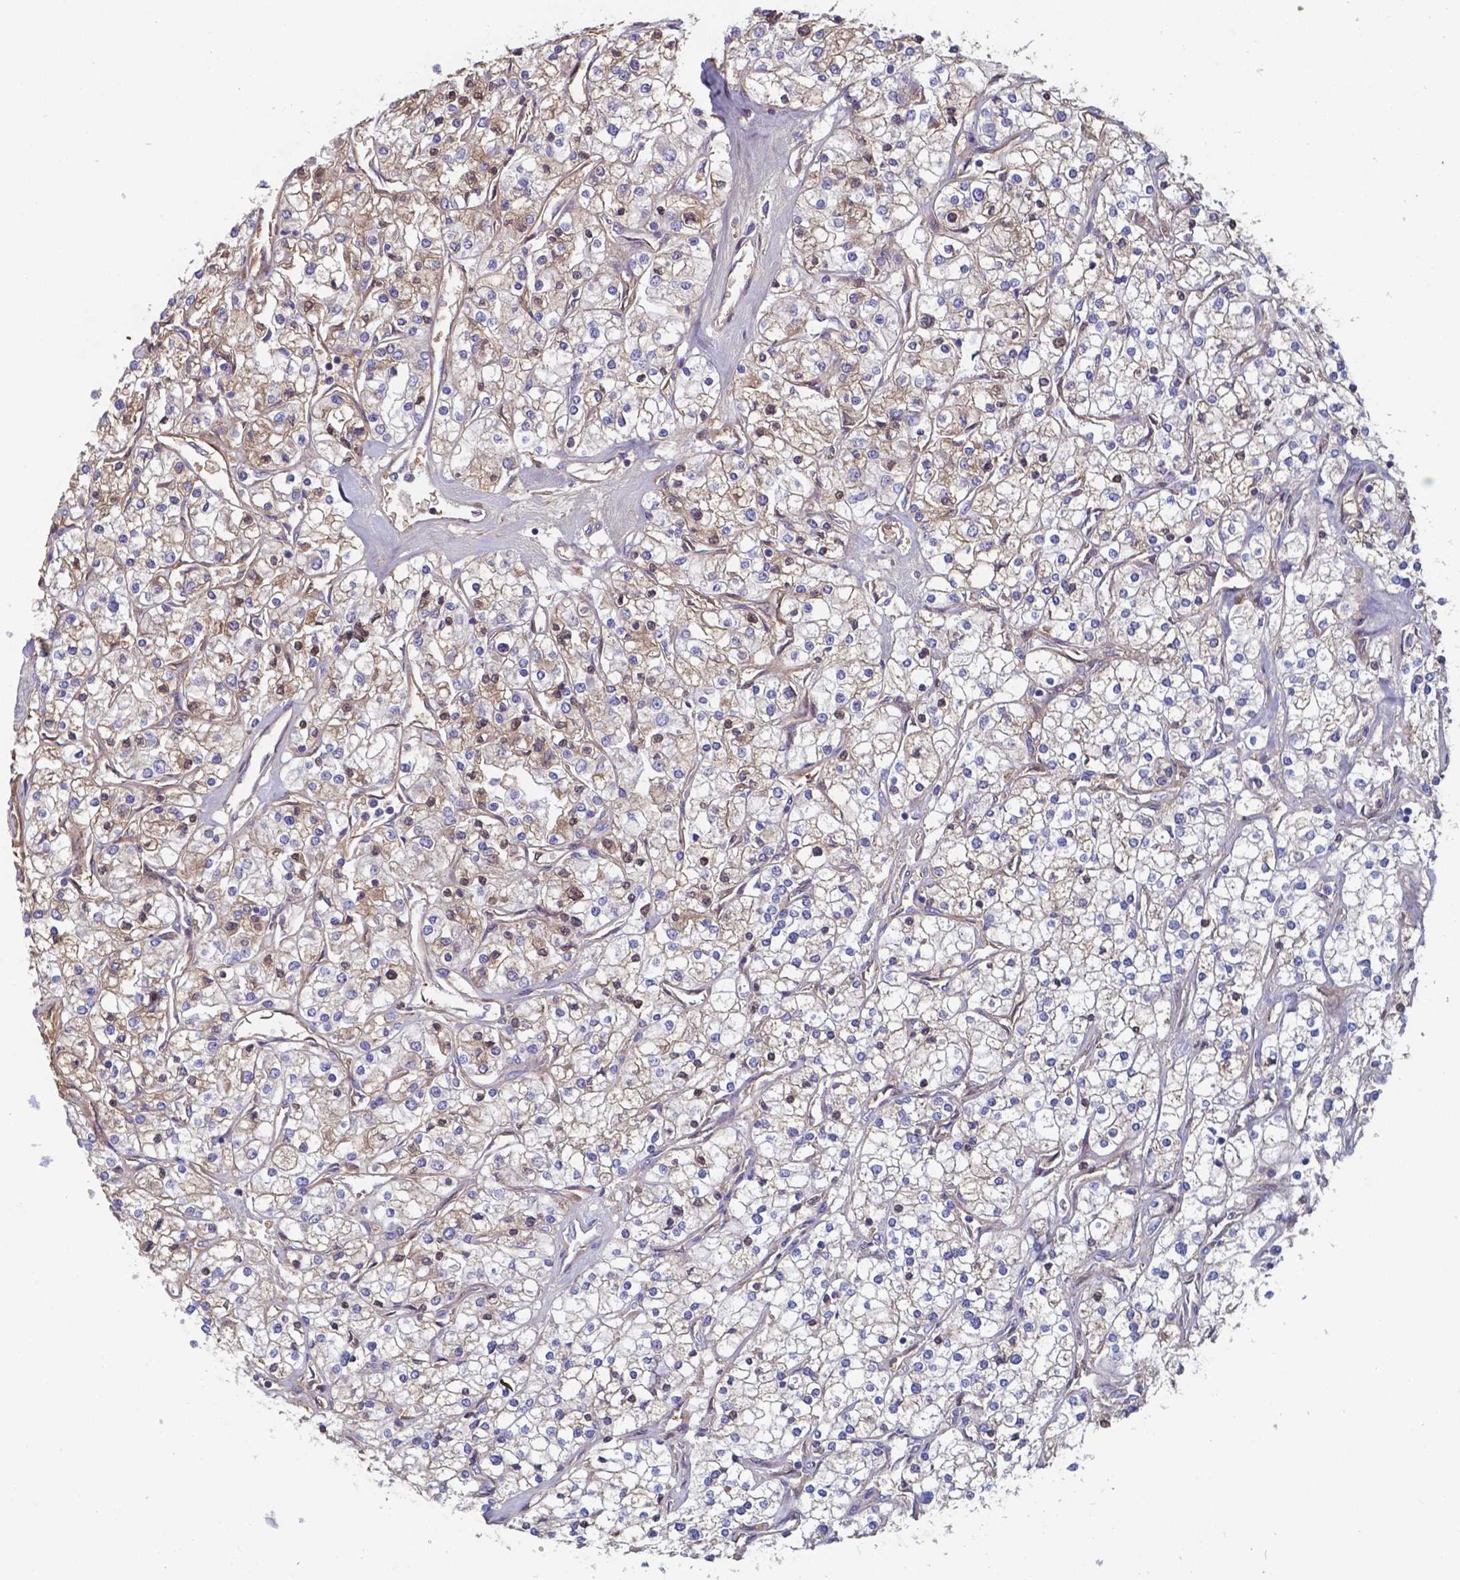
{"staining": {"intensity": "moderate", "quantity": "<25%", "location": "cytoplasmic/membranous,nuclear"}, "tissue": "renal cancer", "cell_type": "Tumor cells", "image_type": "cancer", "snomed": [{"axis": "morphology", "description": "Adenocarcinoma, NOS"}, {"axis": "topography", "description": "Kidney"}], "caption": "This photomicrograph exhibits immunohistochemistry (IHC) staining of human renal adenocarcinoma, with low moderate cytoplasmic/membranous and nuclear positivity in about <25% of tumor cells.", "gene": "BTBD17", "patient": {"sex": "male", "age": 80}}